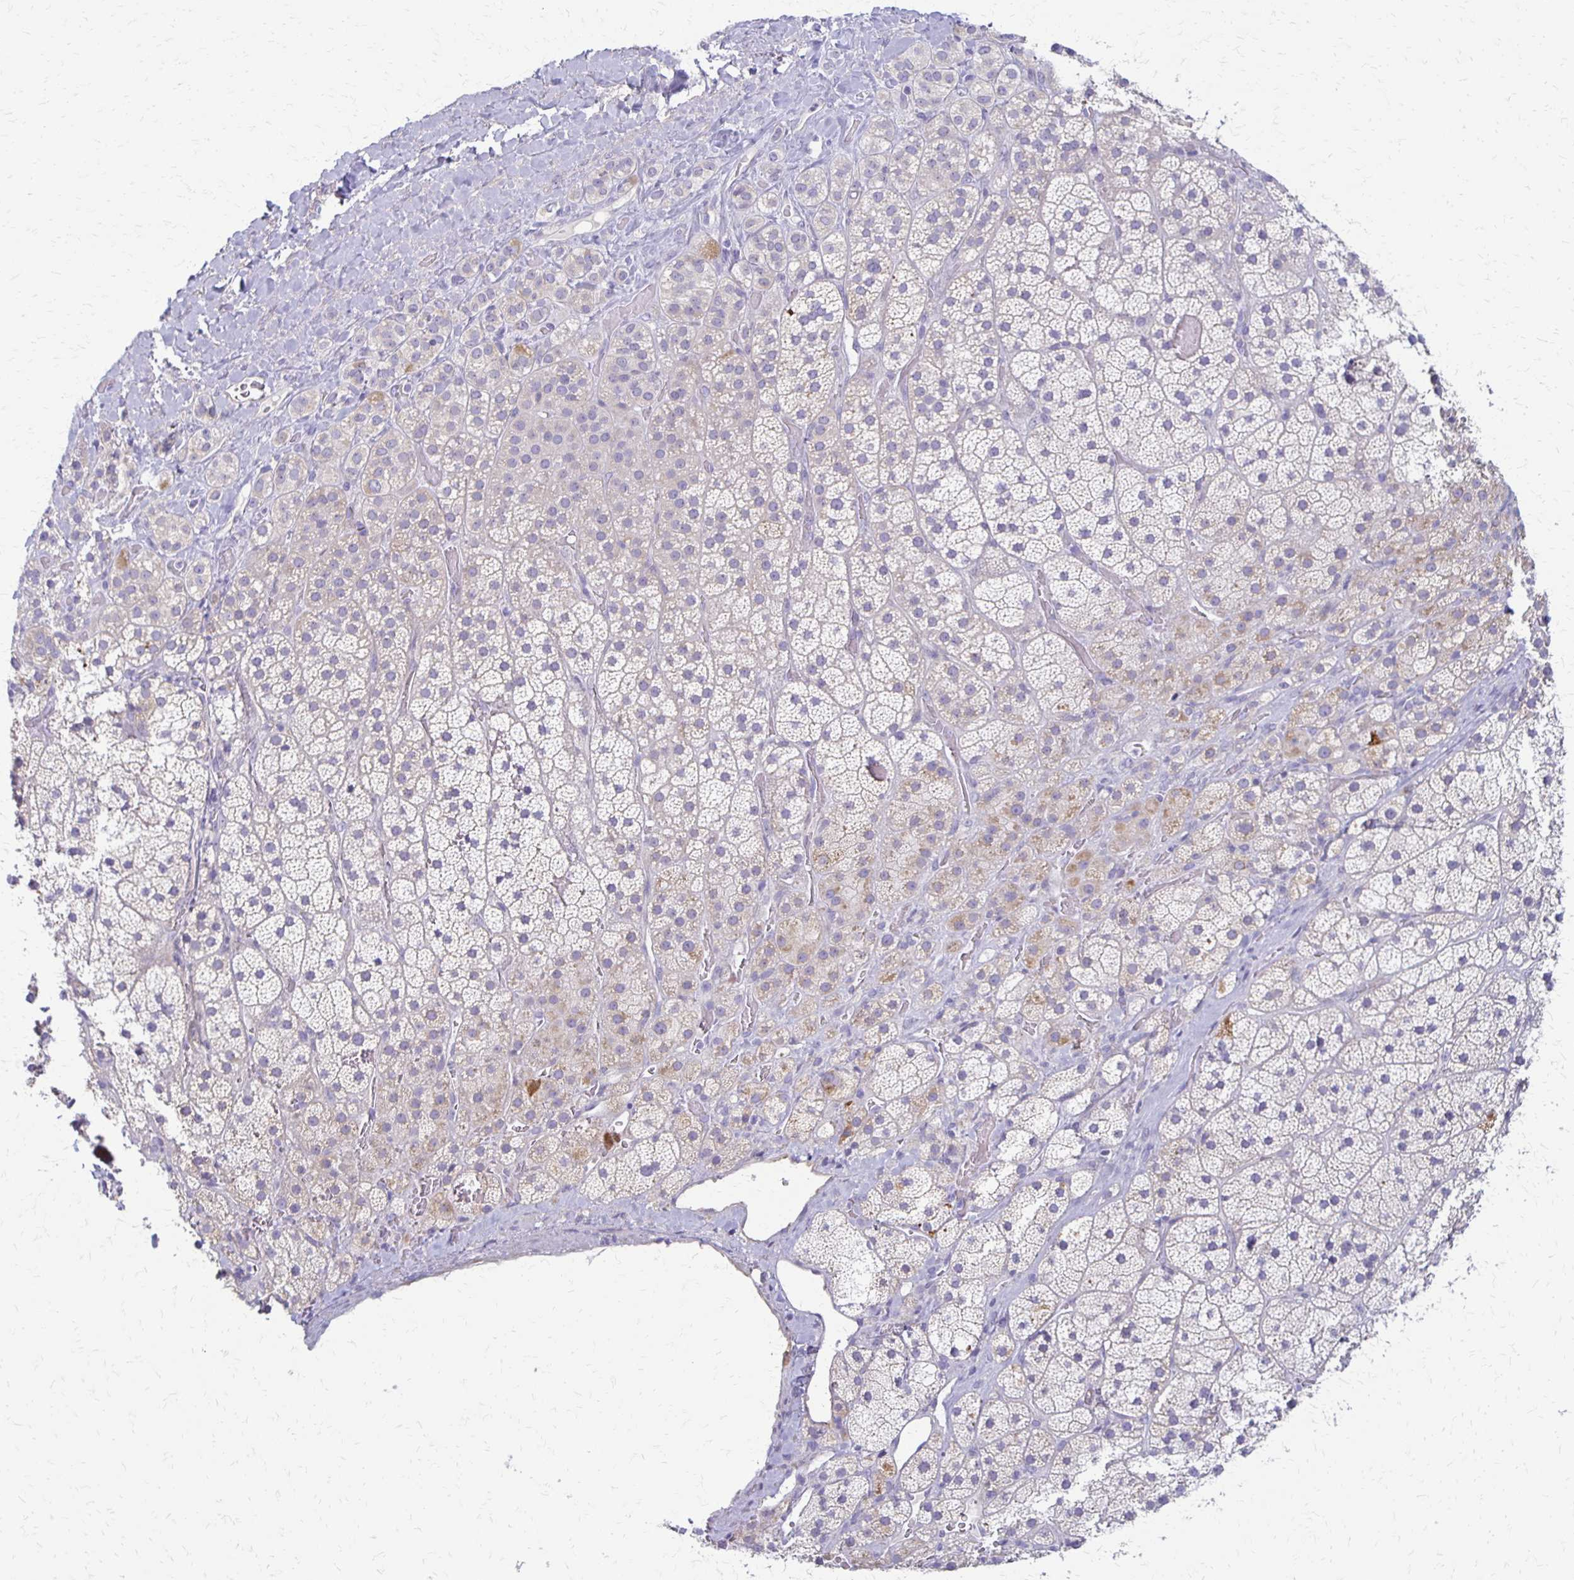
{"staining": {"intensity": "moderate", "quantity": "<25%", "location": "cytoplasmic/membranous"}, "tissue": "adrenal gland", "cell_type": "Glandular cells", "image_type": "normal", "snomed": [{"axis": "morphology", "description": "Normal tissue, NOS"}, {"axis": "topography", "description": "Adrenal gland"}], "caption": "The photomicrograph reveals immunohistochemical staining of unremarkable adrenal gland. There is moderate cytoplasmic/membranous staining is identified in approximately <25% of glandular cells.", "gene": "RHOC", "patient": {"sex": "male", "age": 57}}